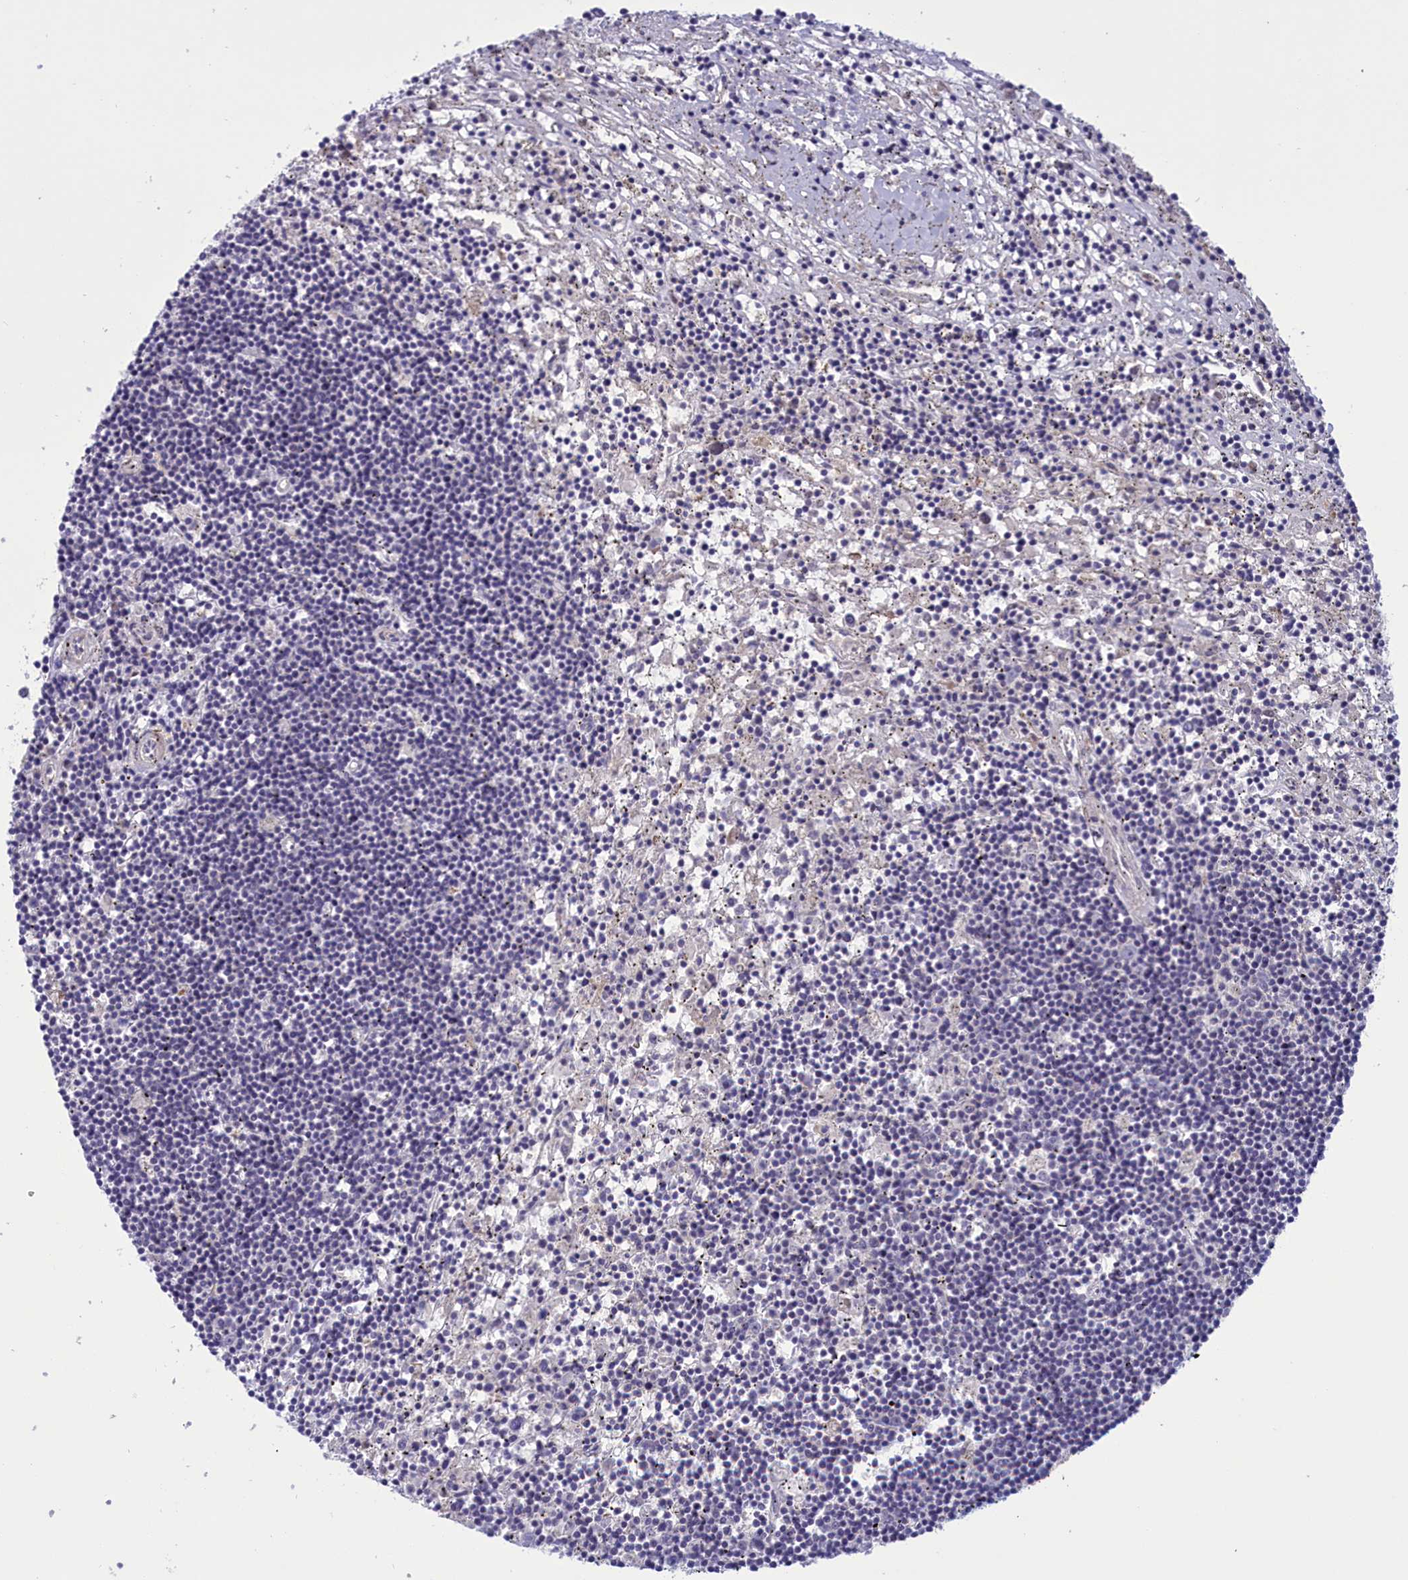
{"staining": {"intensity": "negative", "quantity": "none", "location": "none"}, "tissue": "lymphoma", "cell_type": "Tumor cells", "image_type": "cancer", "snomed": [{"axis": "morphology", "description": "Malignant lymphoma, non-Hodgkin's type, Low grade"}, {"axis": "topography", "description": "Spleen"}], "caption": "Immunohistochemistry of human lymphoma exhibits no positivity in tumor cells.", "gene": "CORO2A", "patient": {"sex": "male", "age": 76}}